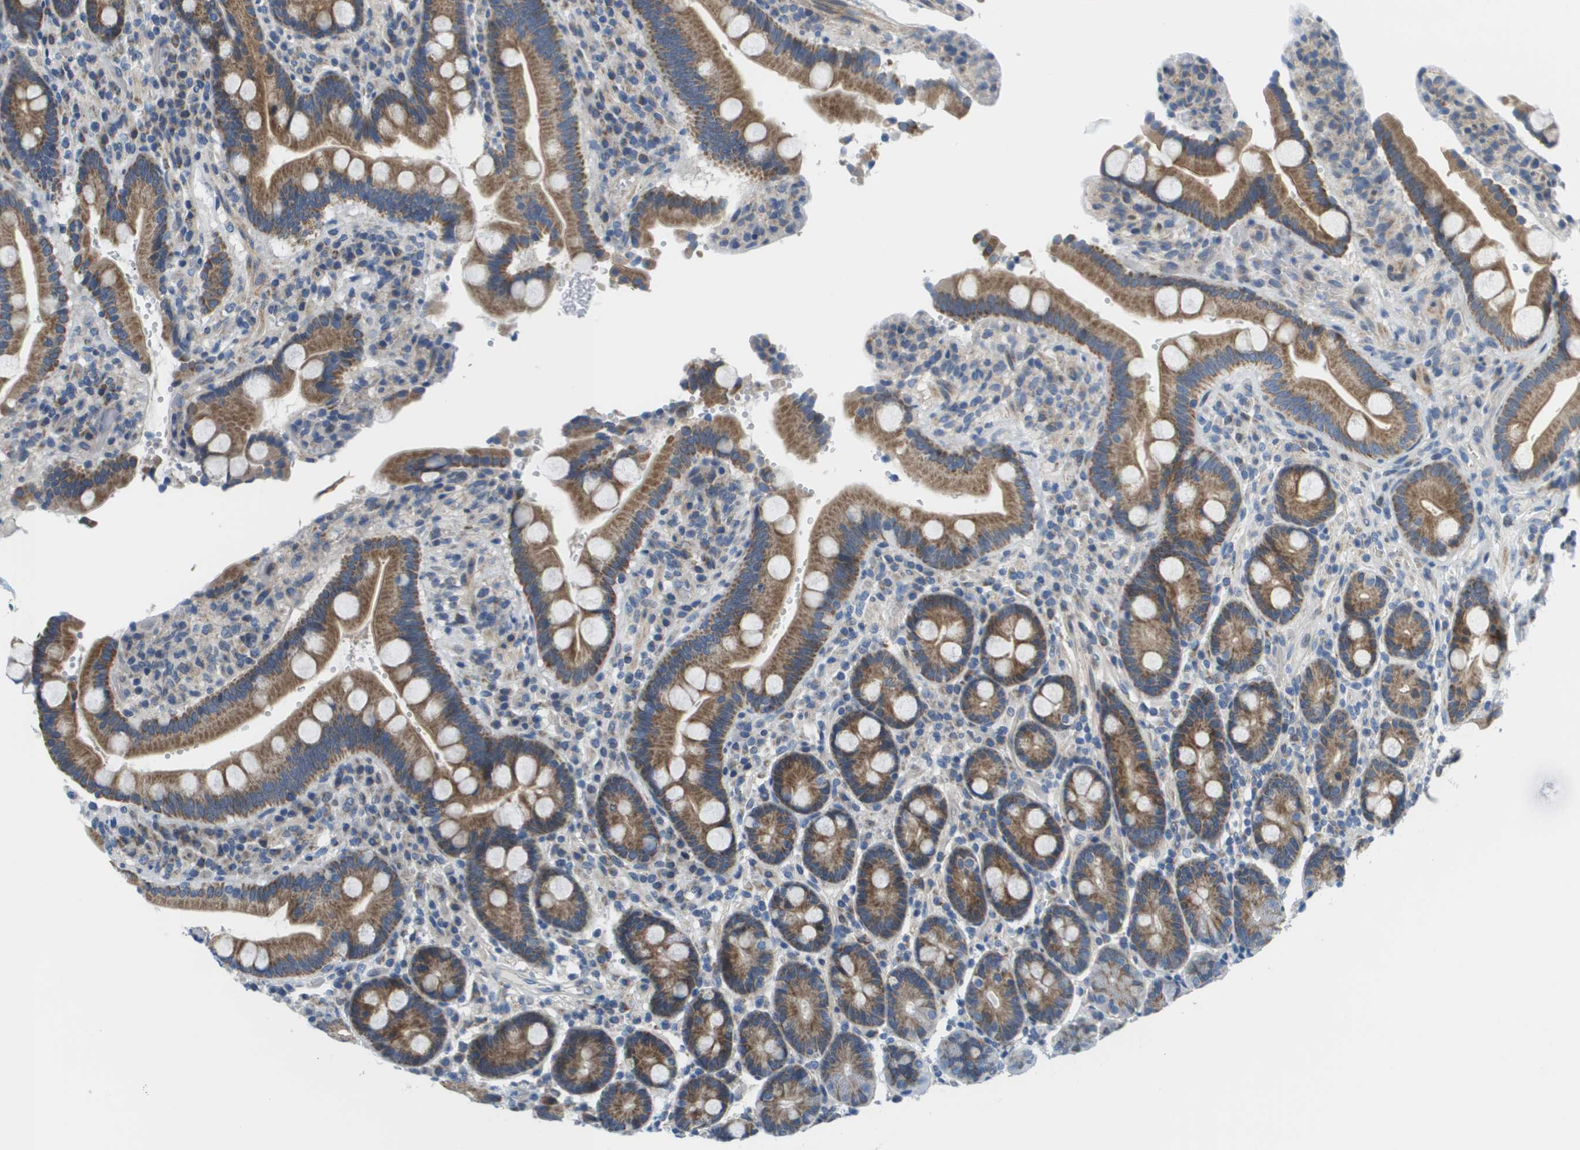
{"staining": {"intensity": "moderate", "quantity": ">75%", "location": "cytoplasmic/membranous"}, "tissue": "duodenum", "cell_type": "Glandular cells", "image_type": "normal", "snomed": [{"axis": "morphology", "description": "Normal tissue, NOS"}, {"axis": "topography", "description": "Small intestine, NOS"}], "caption": "Glandular cells demonstrate moderate cytoplasmic/membranous expression in approximately >75% of cells in unremarkable duodenum.", "gene": "KRT23", "patient": {"sex": "female", "age": 71}}